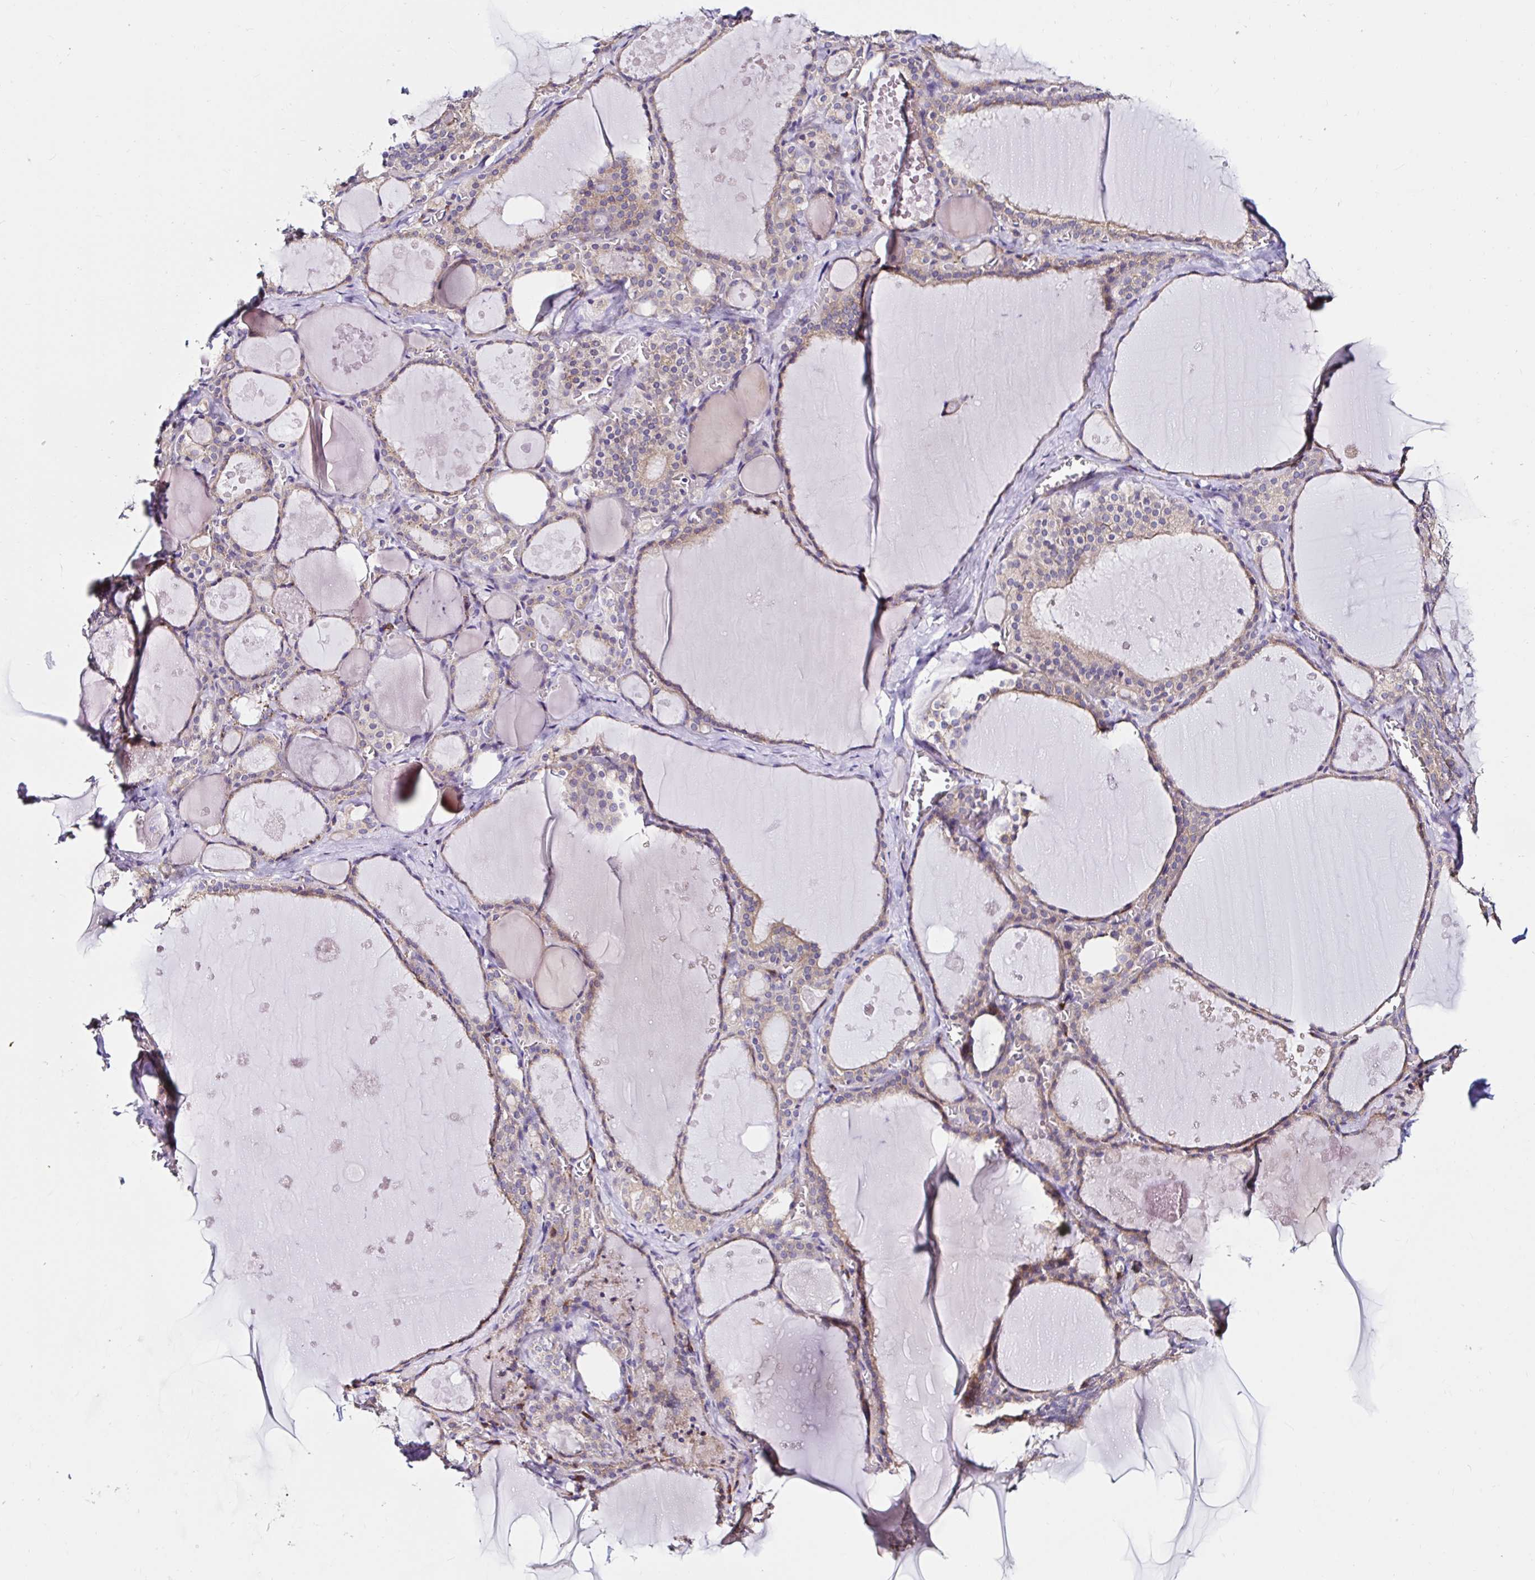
{"staining": {"intensity": "weak", "quantity": ">75%", "location": "cytoplasmic/membranous"}, "tissue": "thyroid gland", "cell_type": "Glandular cells", "image_type": "normal", "snomed": [{"axis": "morphology", "description": "Normal tissue, NOS"}, {"axis": "topography", "description": "Thyroid gland"}], "caption": "Protein staining by immunohistochemistry displays weak cytoplasmic/membranous expression in approximately >75% of glandular cells in unremarkable thyroid gland. The staining was performed using DAB to visualize the protein expression in brown, while the nuclei were stained in blue with hematoxylin (Magnification: 20x).", "gene": "VSIG2", "patient": {"sex": "male", "age": 56}}